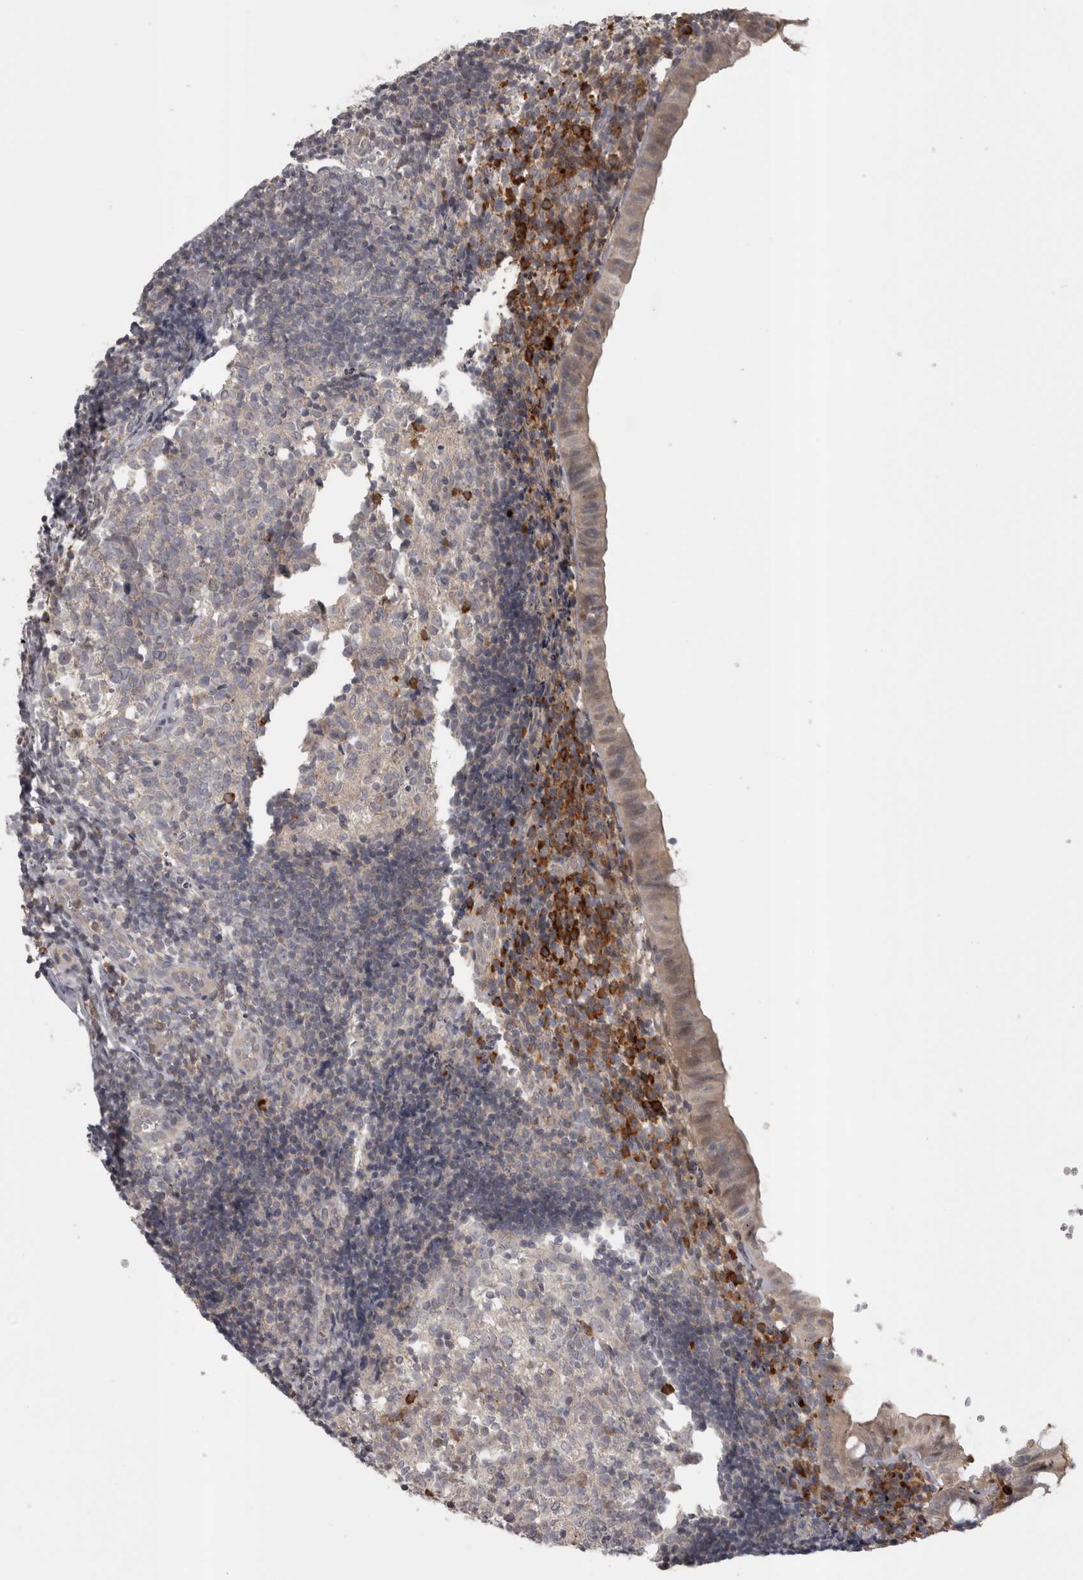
{"staining": {"intensity": "weak", "quantity": ">75%", "location": "cytoplasmic/membranous"}, "tissue": "appendix", "cell_type": "Glandular cells", "image_type": "normal", "snomed": [{"axis": "morphology", "description": "Normal tissue, NOS"}, {"axis": "topography", "description": "Appendix"}], "caption": "IHC staining of normal appendix, which reveals low levels of weak cytoplasmic/membranous staining in approximately >75% of glandular cells indicating weak cytoplasmic/membranous protein staining. The staining was performed using DAB (3,3'-diaminobenzidine) (brown) for protein detection and nuclei were counterstained in hematoxylin (blue).", "gene": "SLCO5A1", "patient": {"sex": "male", "age": 8}}